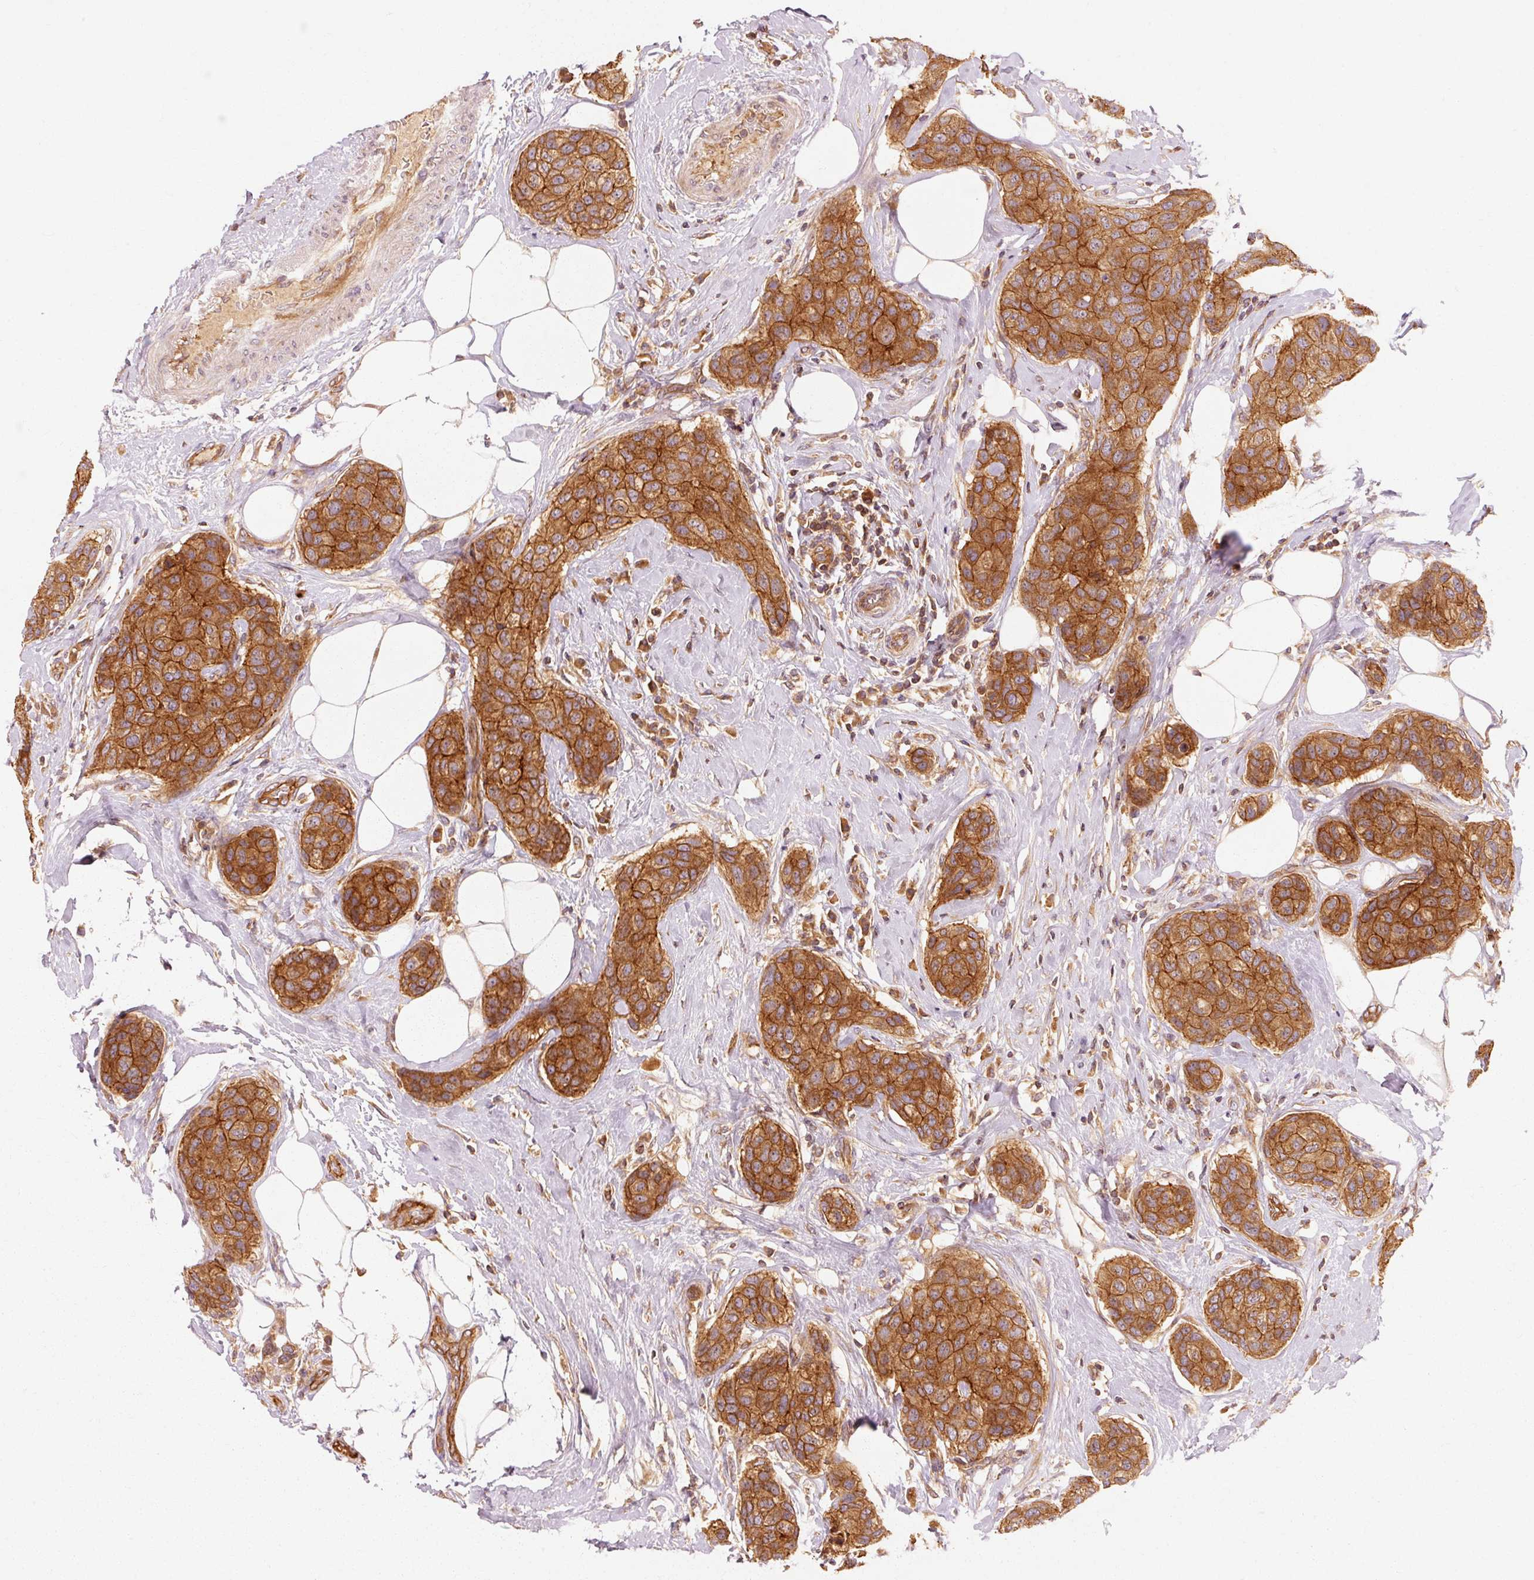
{"staining": {"intensity": "strong", "quantity": ">75%", "location": "cytoplasmic/membranous"}, "tissue": "breast cancer", "cell_type": "Tumor cells", "image_type": "cancer", "snomed": [{"axis": "morphology", "description": "Duct carcinoma"}, {"axis": "topography", "description": "Breast"}, {"axis": "topography", "description": "Lymph node"}], "caption": "Breast invasive ductal carcinoma stained for a protein exhibits strong cytoplasmic/membranous positivity in tumor cells. Ihc stains the protein in brown and the nuclei are stained blue.", "gene": "CTNNA1", "patient": {"sex": "female", "age": 80}}